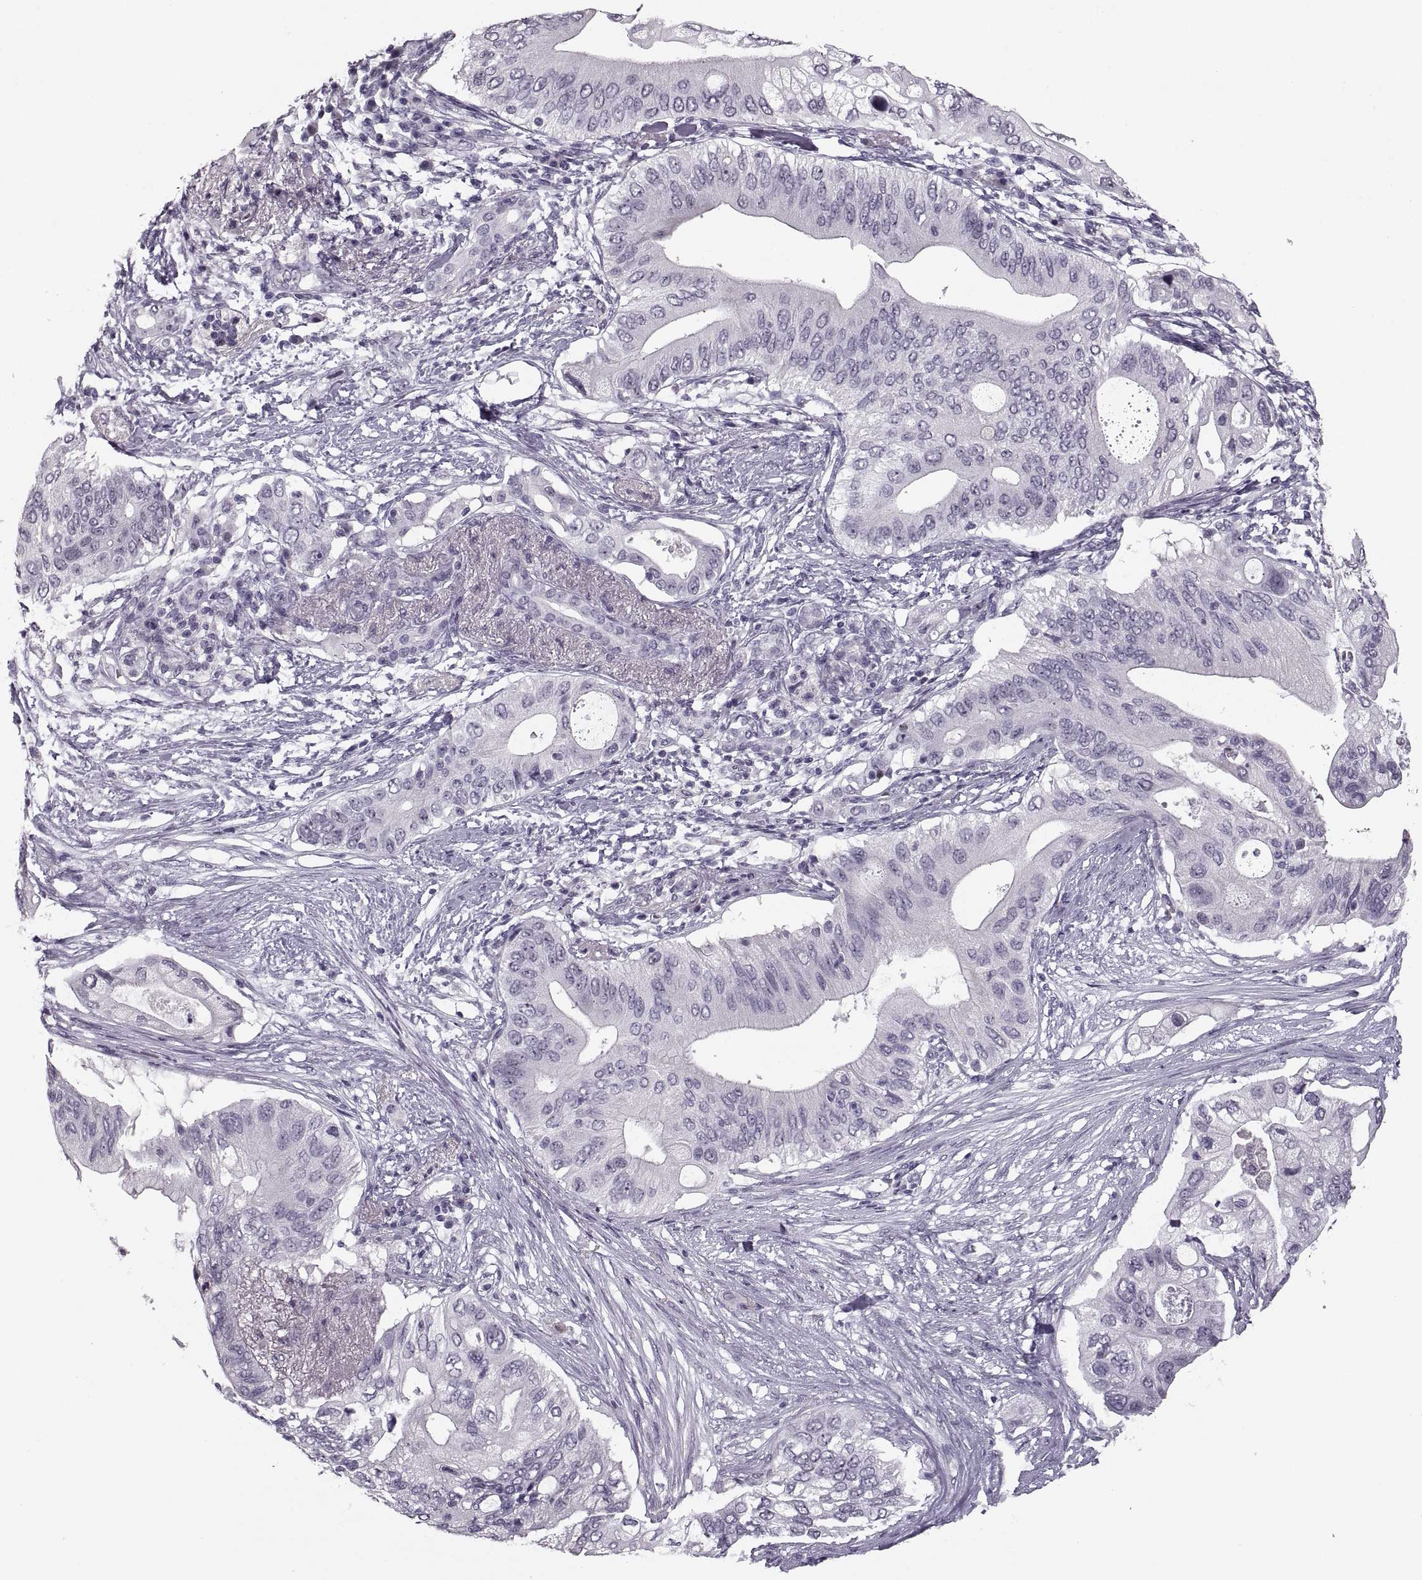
{"staining": {"intensity": "negative", "quantity": "none", "location": "none"}, "tissue": "pancreatic cancer", "cell_type": "Tumor cells", "image_type": "cancer", "snomed": [{"axis": "morphology", "description": "Adenocarcinoma, NOS"}, {"axis": "topography", "description": "Pancreas"}], "caption": "Immunohistochemistry (IHC) of adenocarcinoma (pancreatic) exhibits no expression in tumor cells.", "gene": "PAGE5", "patient": {"sex": "female", "age": 72}}